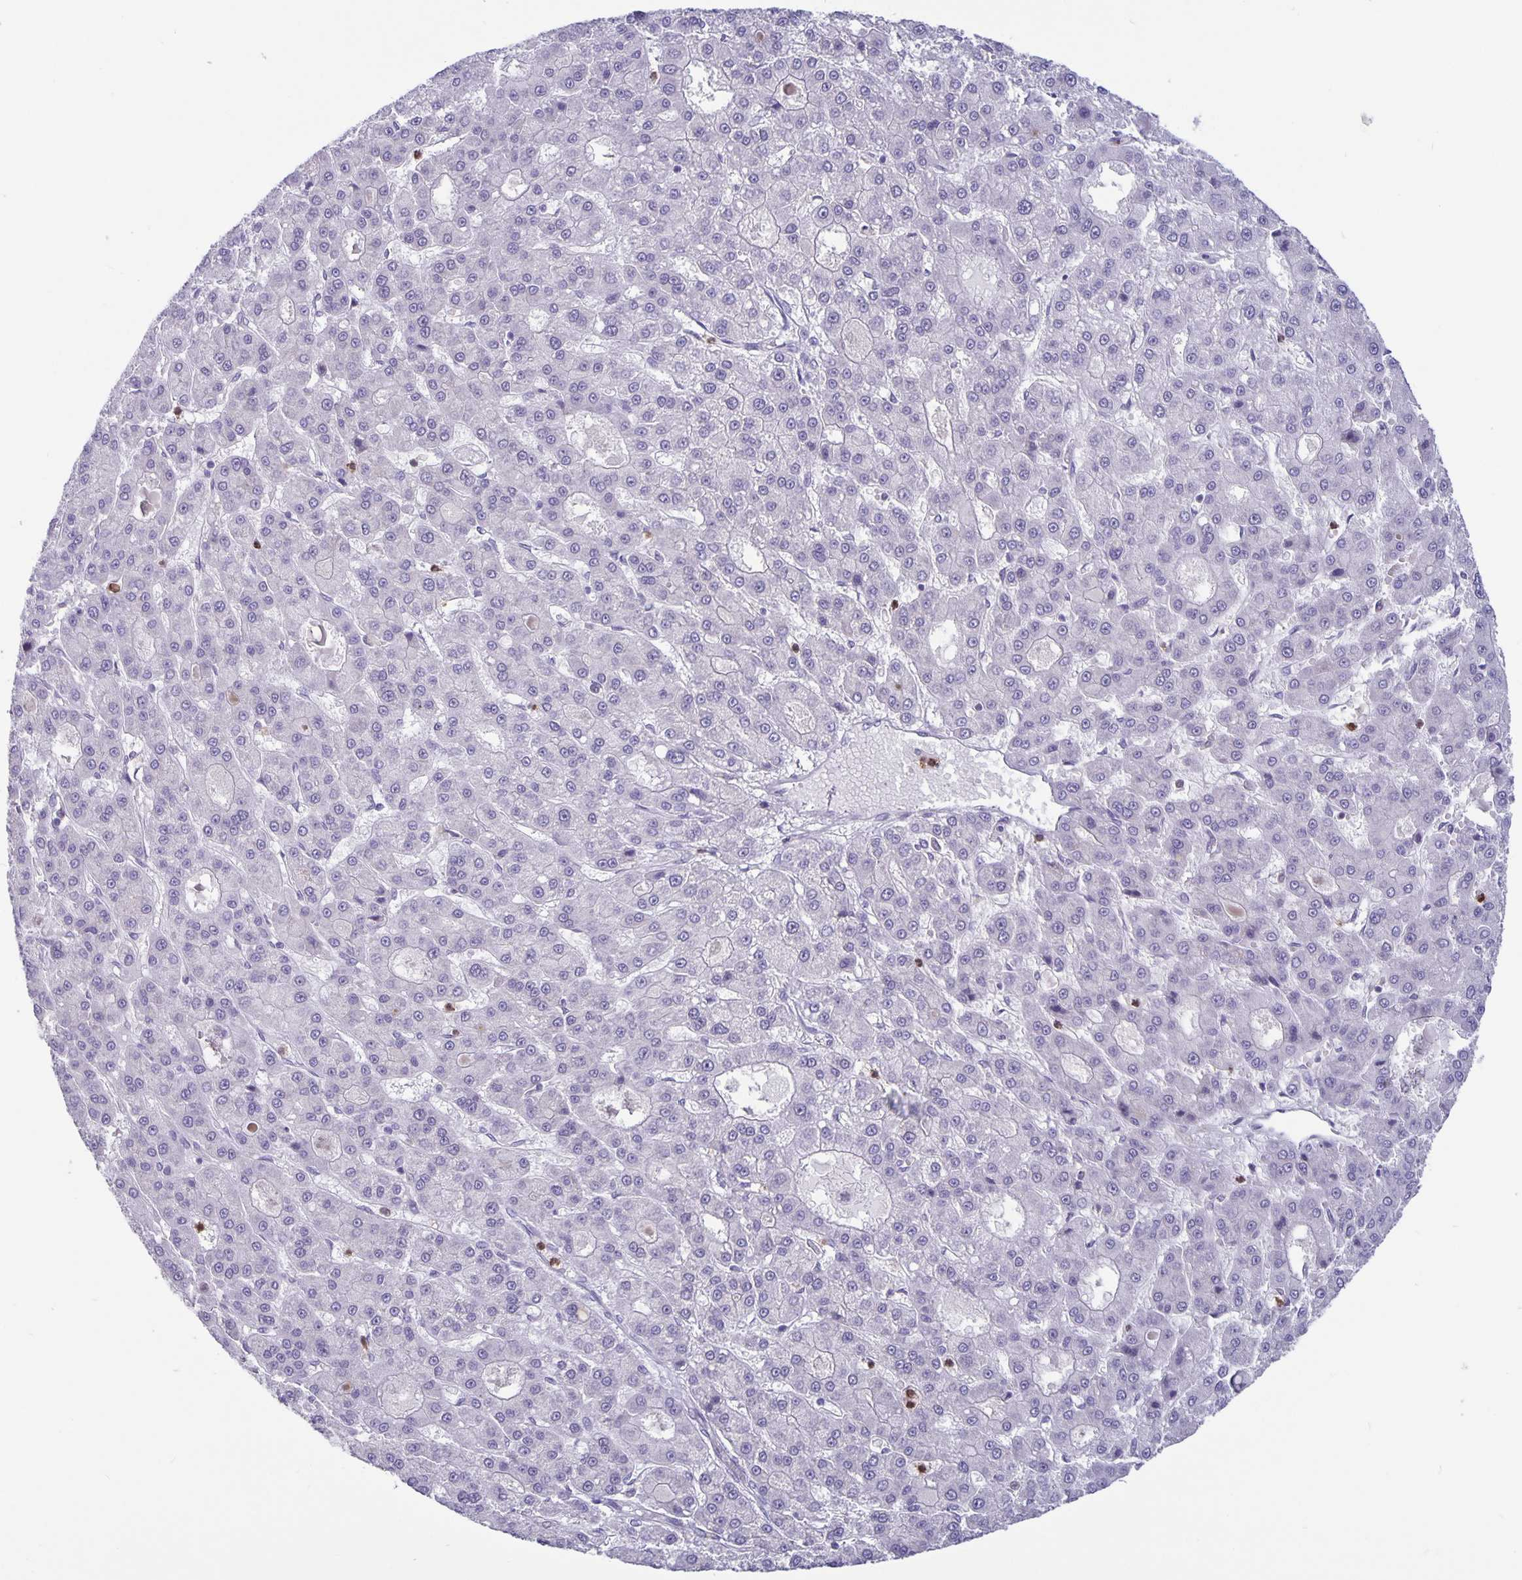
{"staining": {"intensity": "negative", "quantity": "none", "location": "none"}, "tissue": "liver cancer", "cell_type": "Tumor cells", "image_type": "cancer", "snomed": [{"axis": "morphology", "description": "Carcinoma, Hepatocellular, NOS"}, {"axis": "topography", "description": "Liver"}], "caption": "A high-resolution photomicrograph shows immunohistochemistry (IHC) staining of liver cancer, which exhibits no significant expression in tumor cells. Brightfield microscopy of IHC stained with DAB (3,3'-diaminobenzidine) (brown) and hematoxylin (blue), captured at high magnification.", "gene": "PLCB3", "patient": {"sex": "male", "age": 70}}